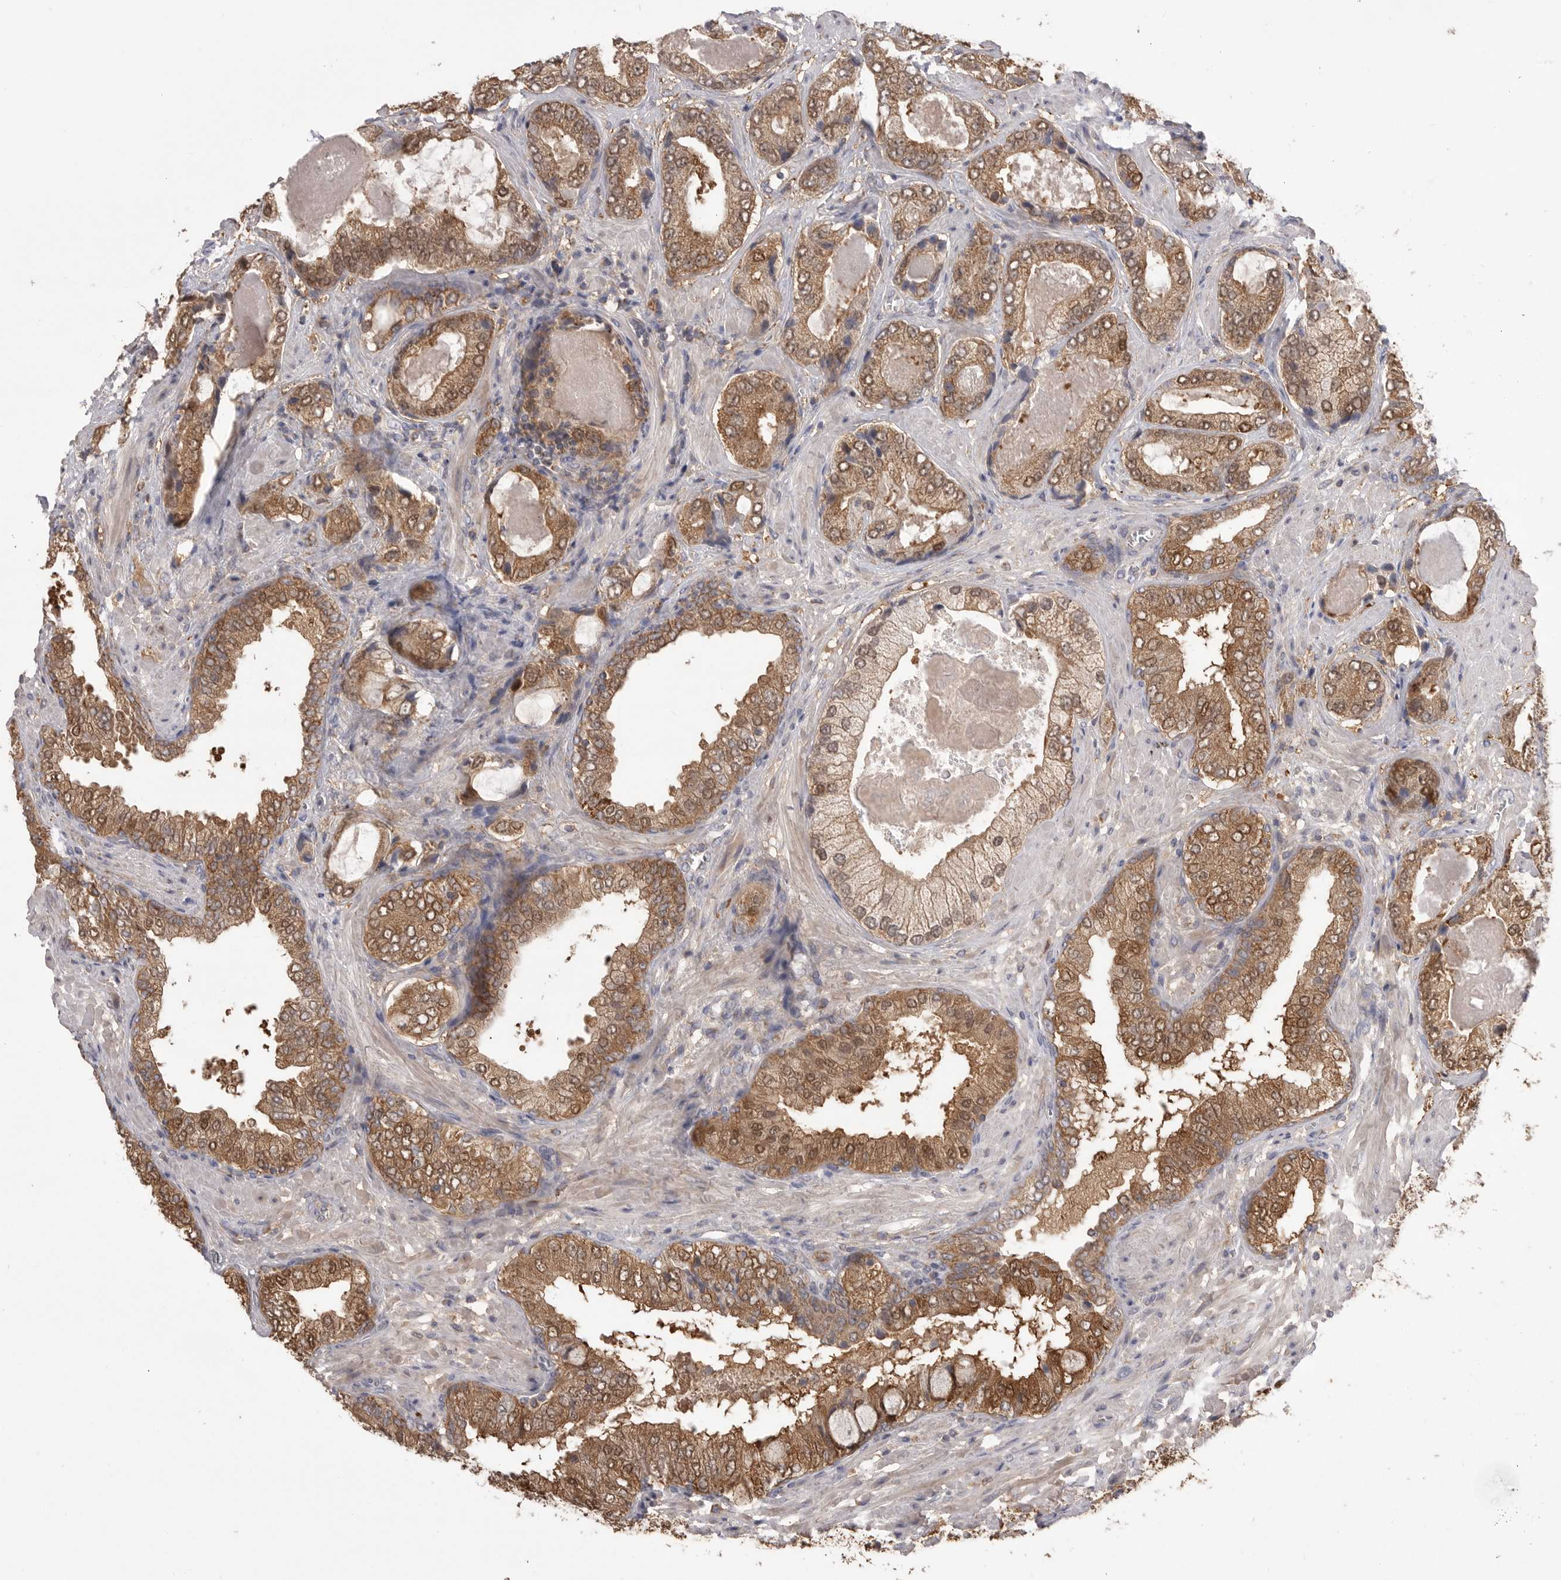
{"staining": {"intensity": "moderate", "quantity": ">75%", "location": "cytoplasmic/membranous,nuclear"}, "tissue": "prostate cancer", "cell_type": "Tumor cells", "image_type": "cancer", "snomed": [{"axis": "morphology", "description": "Normal tissue, NOS"}, {"axis": "morphology", "description": "Adenocarcinoma, High grade"}, {"axis": "topography", "description": "Prostate"}, {"axis": "topography", "description": "Peripheral nerve tissue"}], "caption": "Protein analysis of prostate cancer tissue reveals moderate cytoplasmic/membranous and nuclear positivity in approximately >75% of tumor cells. The protein is shown in brown color, while the nuclei are stained blue.", "gene": "KYAT3", "patient": {"sex": "male", "age": 59}}